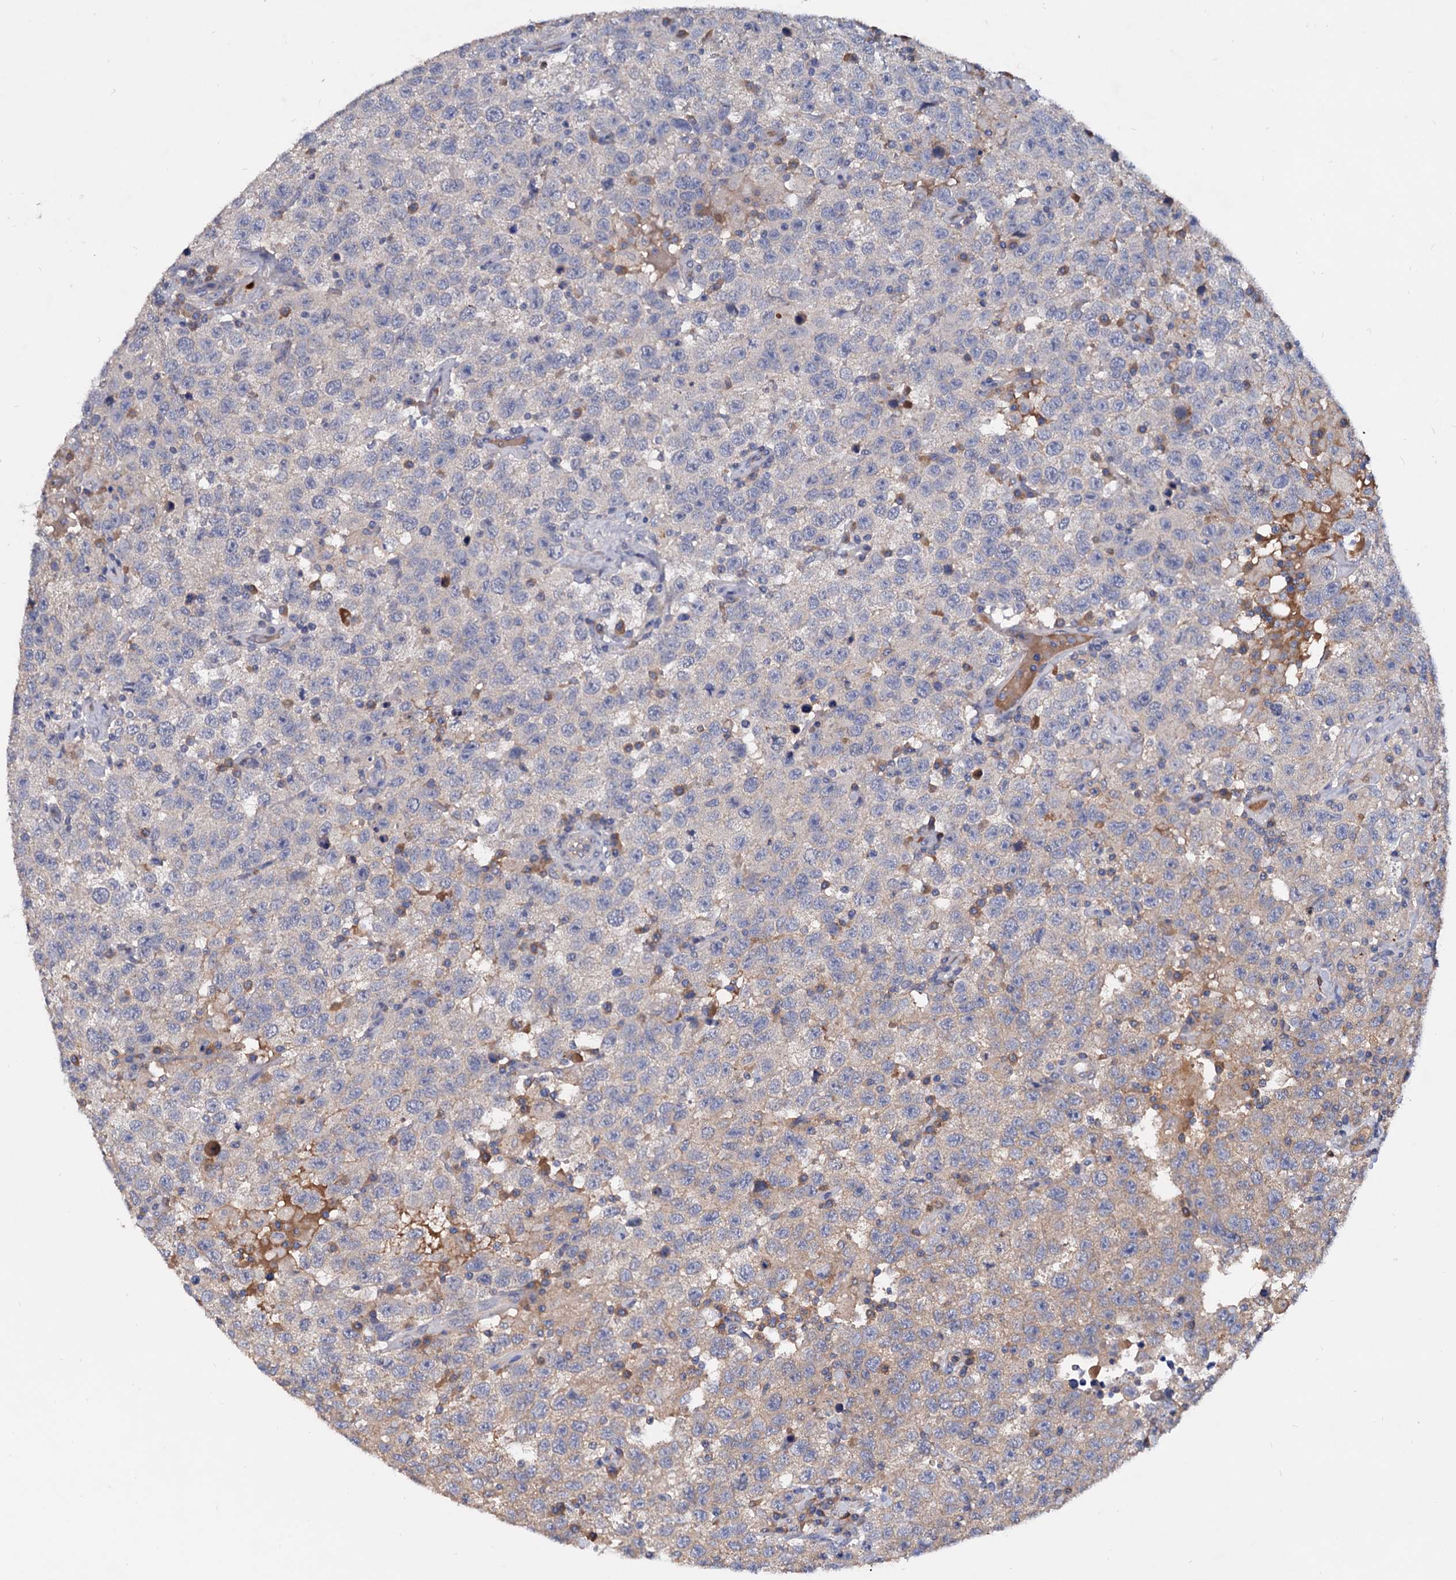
{"staining": {"intensity": "negative", "quantity": "none", "location": "none"}, "tissue": "testis cancer", "cell_type": "Tumor cells", "image_type": "cancer", "snomed": [{"axis": "morphology", "description": "Seminoma, NOS"}, {"axis": "topography", "description": "Testis"}], "caption": "Immunohistochemical staining of human testis cancer (seminoma) demonstrates no significant expression in tumor cells.", "gene": "NPAS4", "patient": {"sex": "male", "age": 41}}